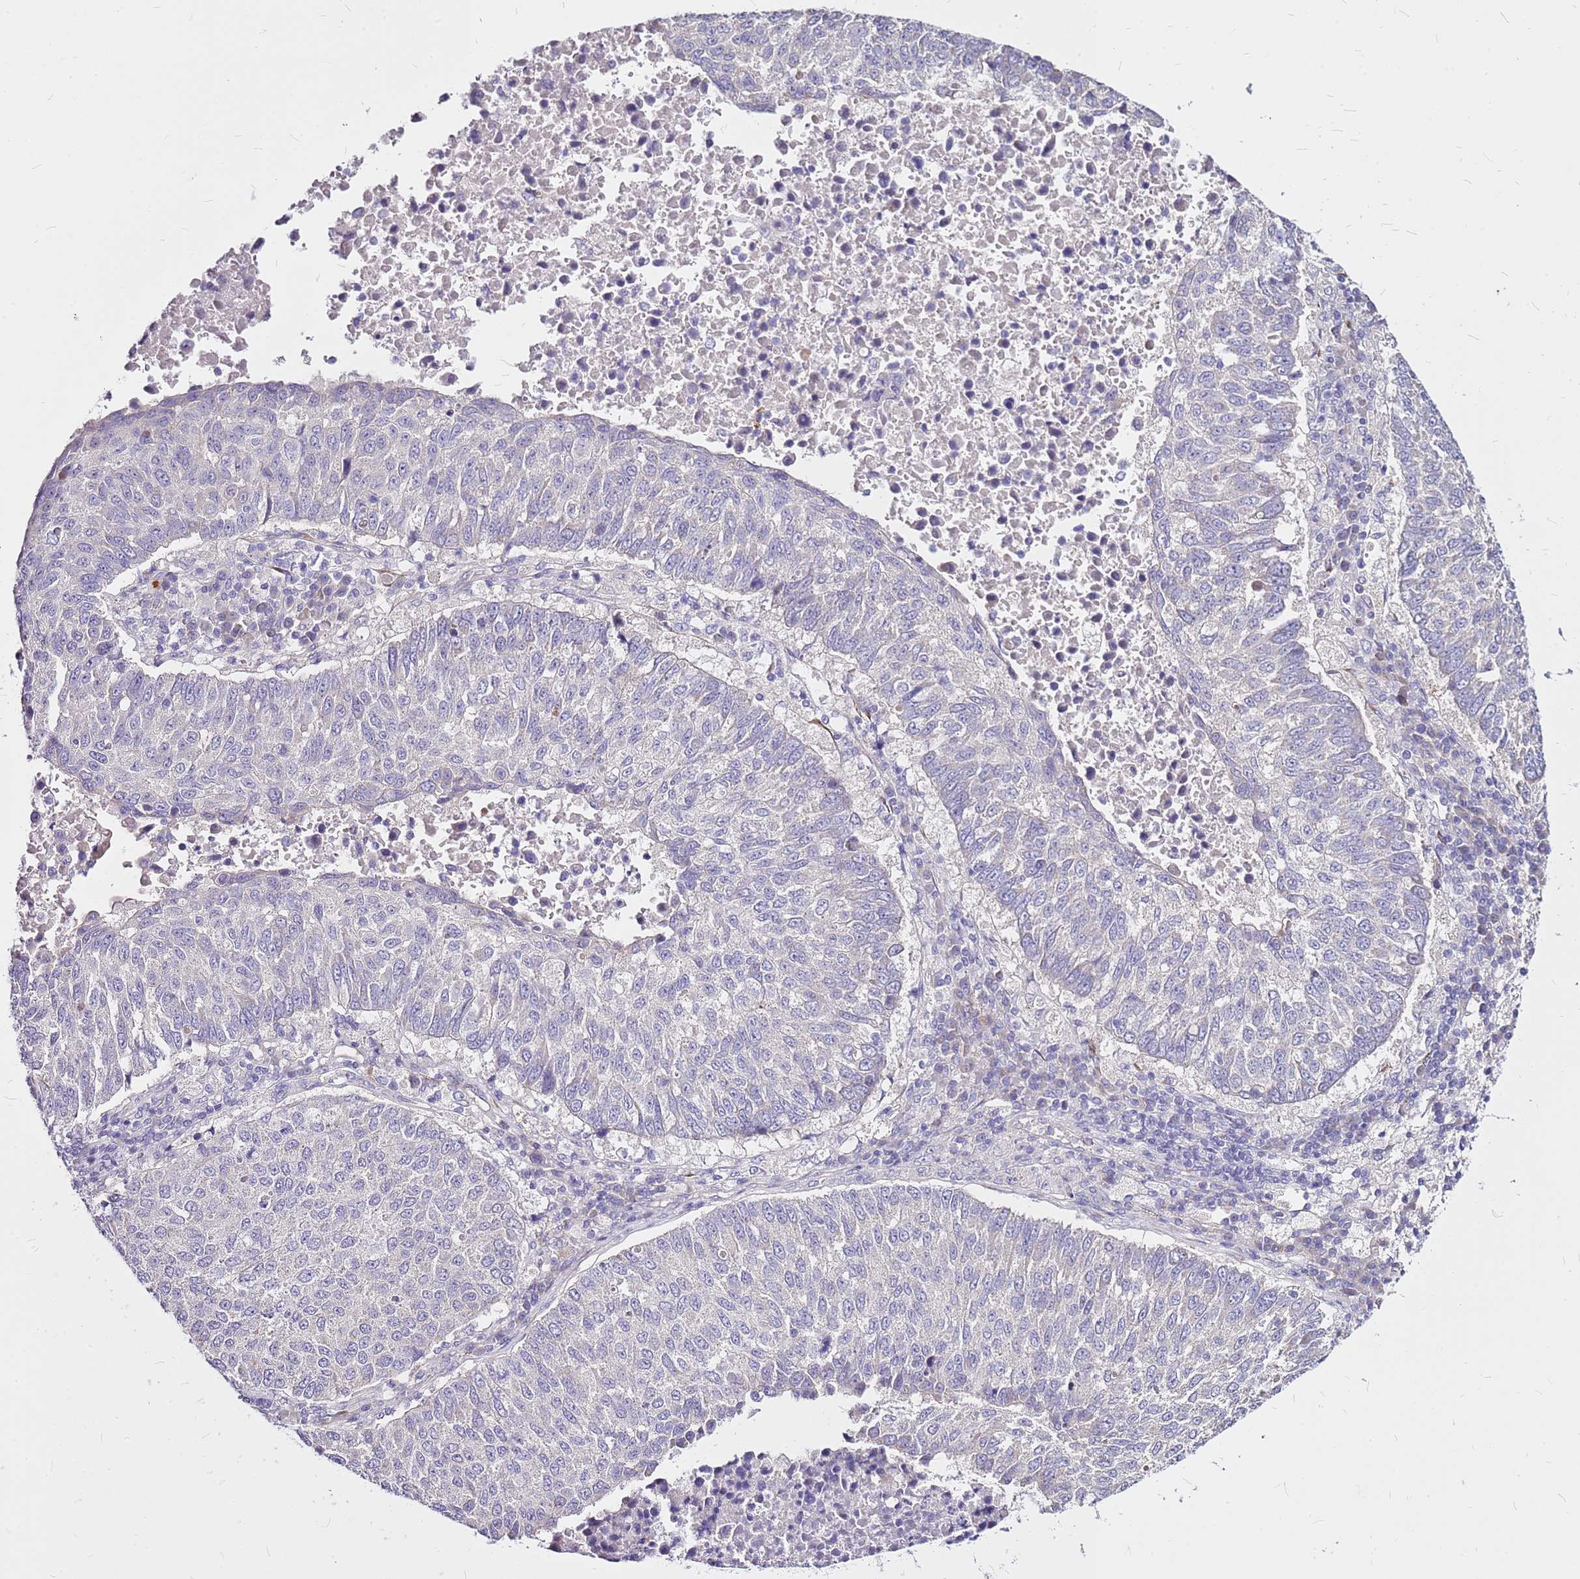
{"staining": {"intensity": "negative", "quantity": "none", "location": "none"}, "tissue": "lung cancer", "cell_type": "Tumor cells", "image_type": "cancer", "snomed": [{"axis": "morphology", "description": "Squamous cell carcinoma, NOS"}, {"axis": "topography", "description": "Lung"}], "caption": "Lung squamous cell carcinoma stained for a protein using IHC shows no expression tumor cells.", "gene": "CASD1", "patient": {"sex": "male", "age": 73}}